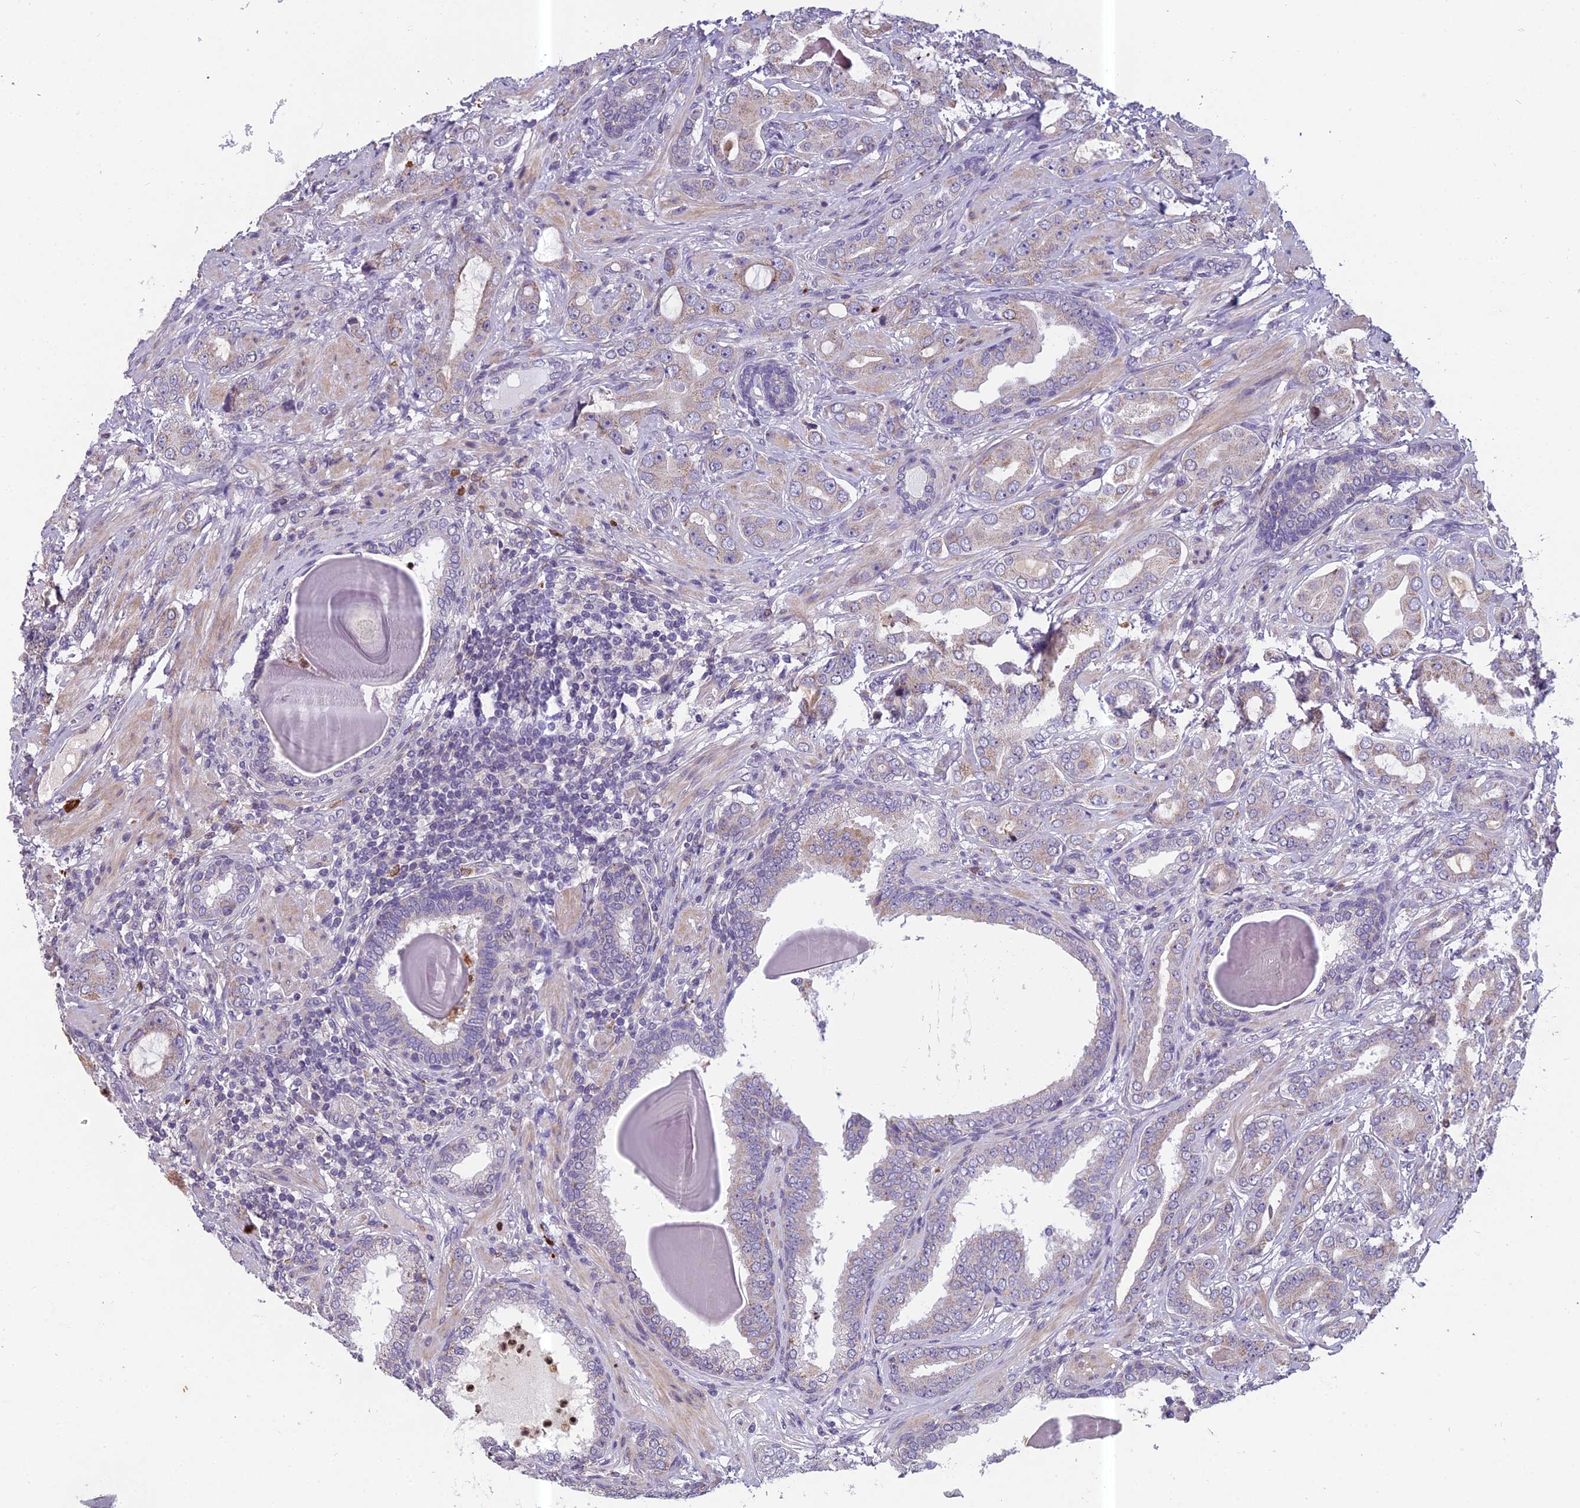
{"staining": {"intensity": "weak", "quantity": "25%-75%", "location": "cytoplasmic/membranous"}, "tissue": "prostate cancer", "cell_type": "Tumor cells", "image_type": "cancer", "snomed": [{"axis": "morphology", "description": "Adenocarcinoma, Low grade"}, {"axis": "topography", "description": "Prostate"}], "caption": "Prostate low-grade adenocarcinoma stained for a protein (brown) shows weak cytoplasmic/membranous positive staining in approximately 25%-75% of tumor cells.", "gene": "ENSG00000188897", "patient": {"sex": "male", "age": 57}}